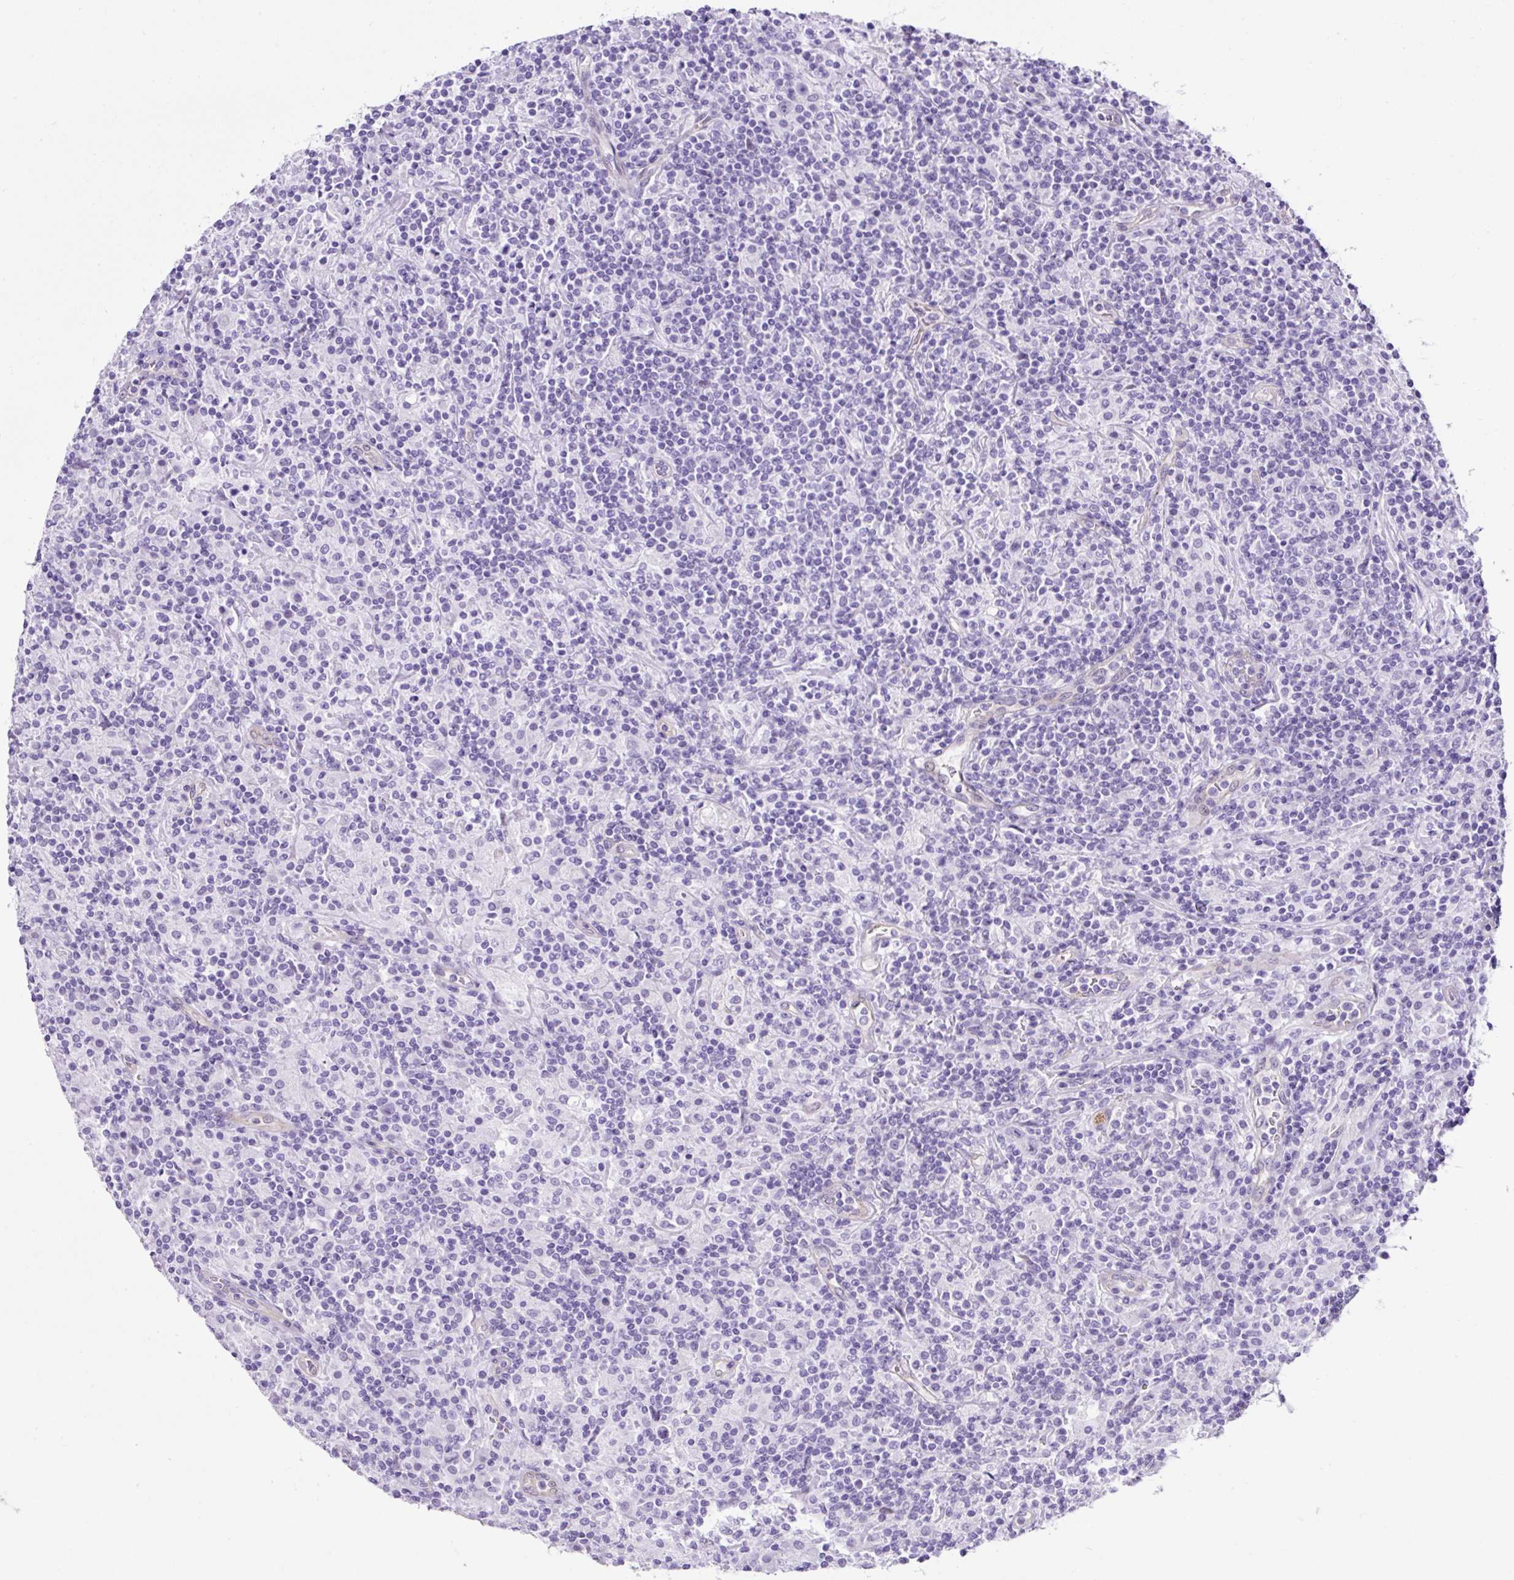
{"staining": {"intensity": "negative", "quantity": "none", "location": "none"}, "tissue": "lymphoma", "cell_type": "Tumor cells", "image_type": "cancer", "snomed": [{"axis": "morphology", "description": "Hodgkin's disease, NOS"}, {"axis": "topography", "description": "Lymph node"}], "caption": "Immunohistochemical staining of human lymphoma shows no significant expression in tumor cells.", "gene": "KRT12", "patient": {"sex": "male", "age": 70}}